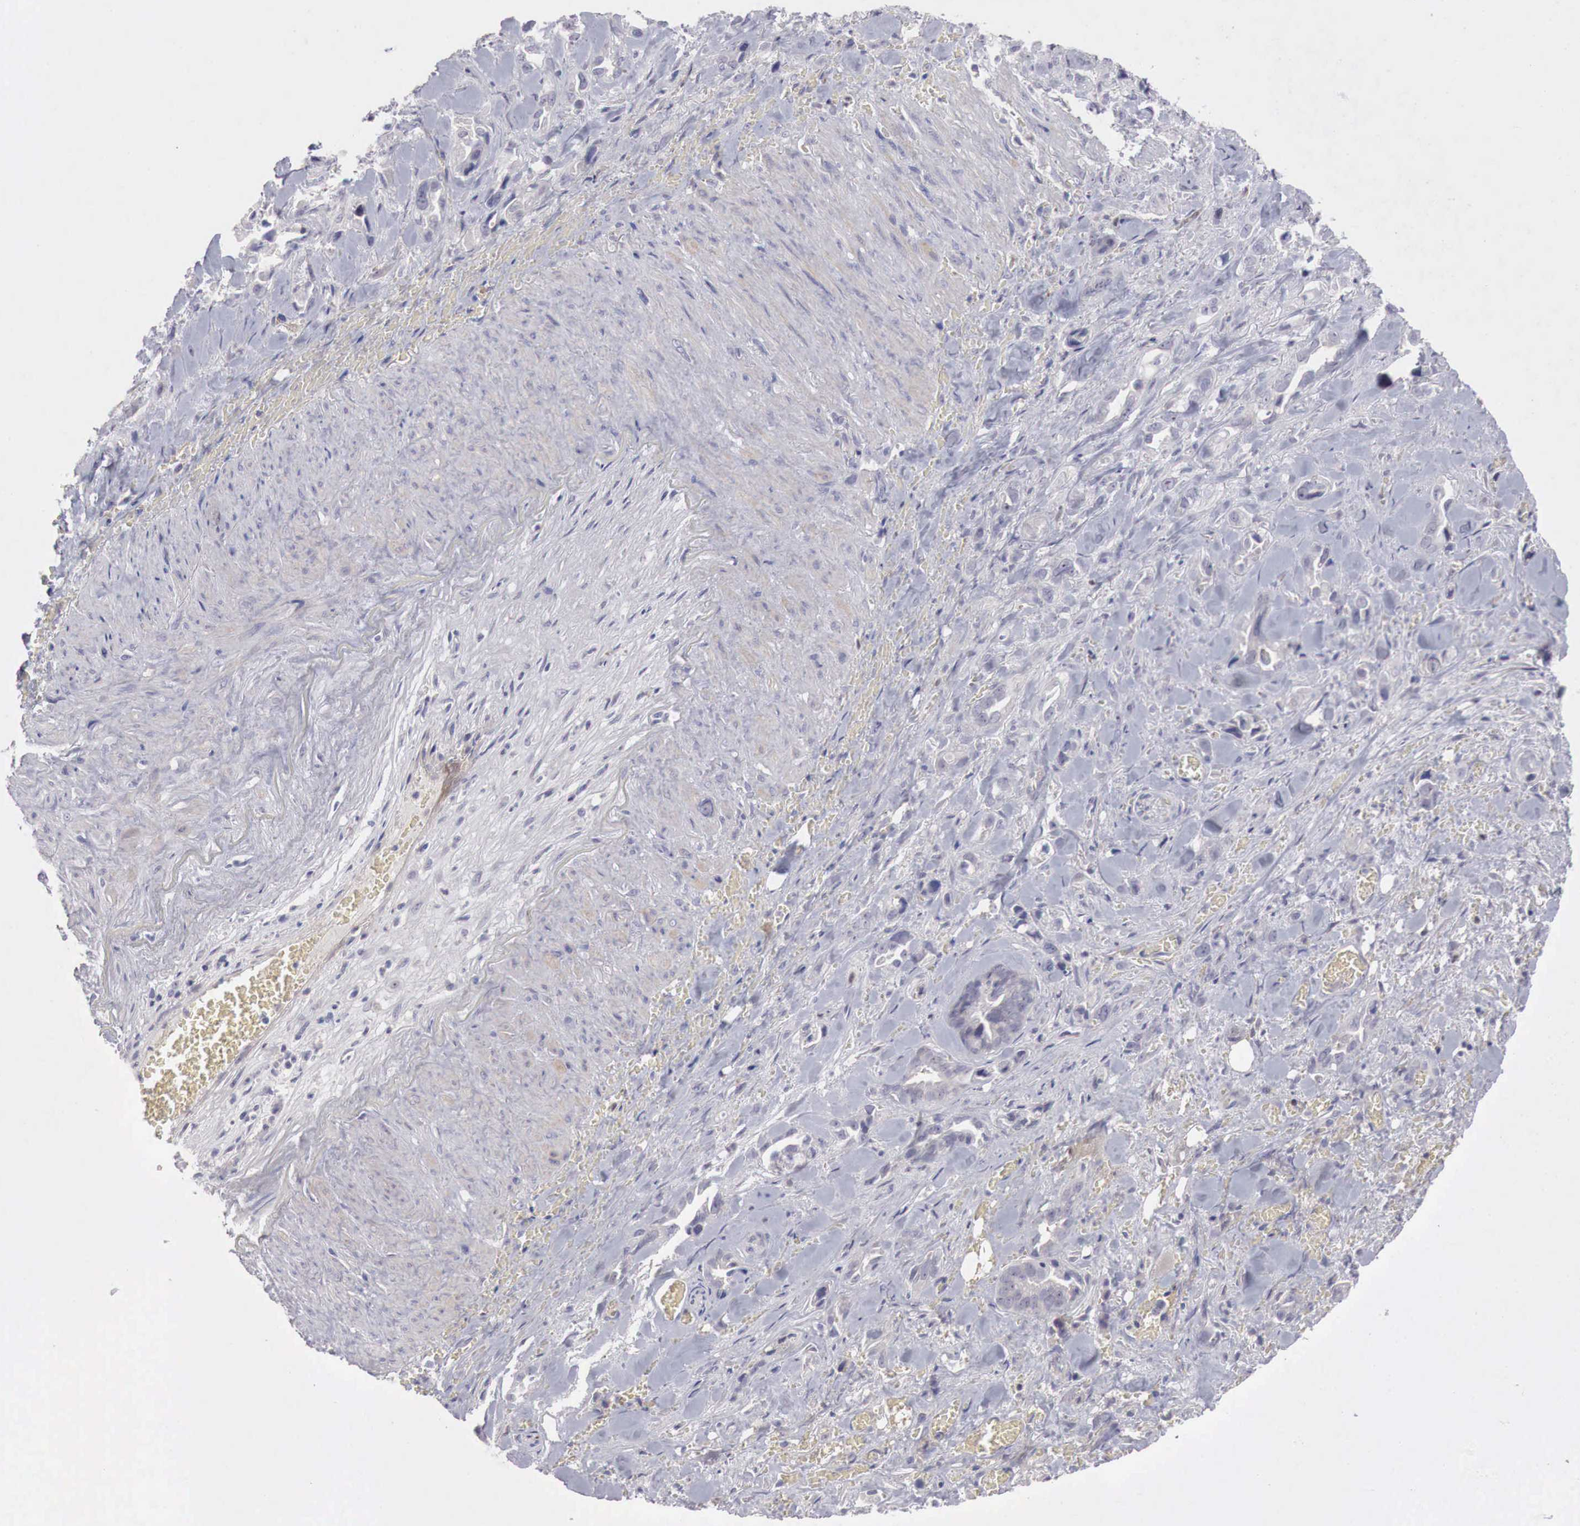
{"staining": {"intensity": "negative", "quantity": "none", "location": "none"}, "tissue": "pancreatic cancer", "cell_type": "Tumor cells", "image_type": "cancer", "snomed": [{"axis": "morphology", "description": "Adenocarcinoma, NOS"}, {"axis": "topography", "description": "Pancreas"}], "caption": "Tumor cells show no significant staining in pancreatic cancer (adenocarcinoma).", "gene": "GATA1", "patient": {"sex": "male", "age": 69}}